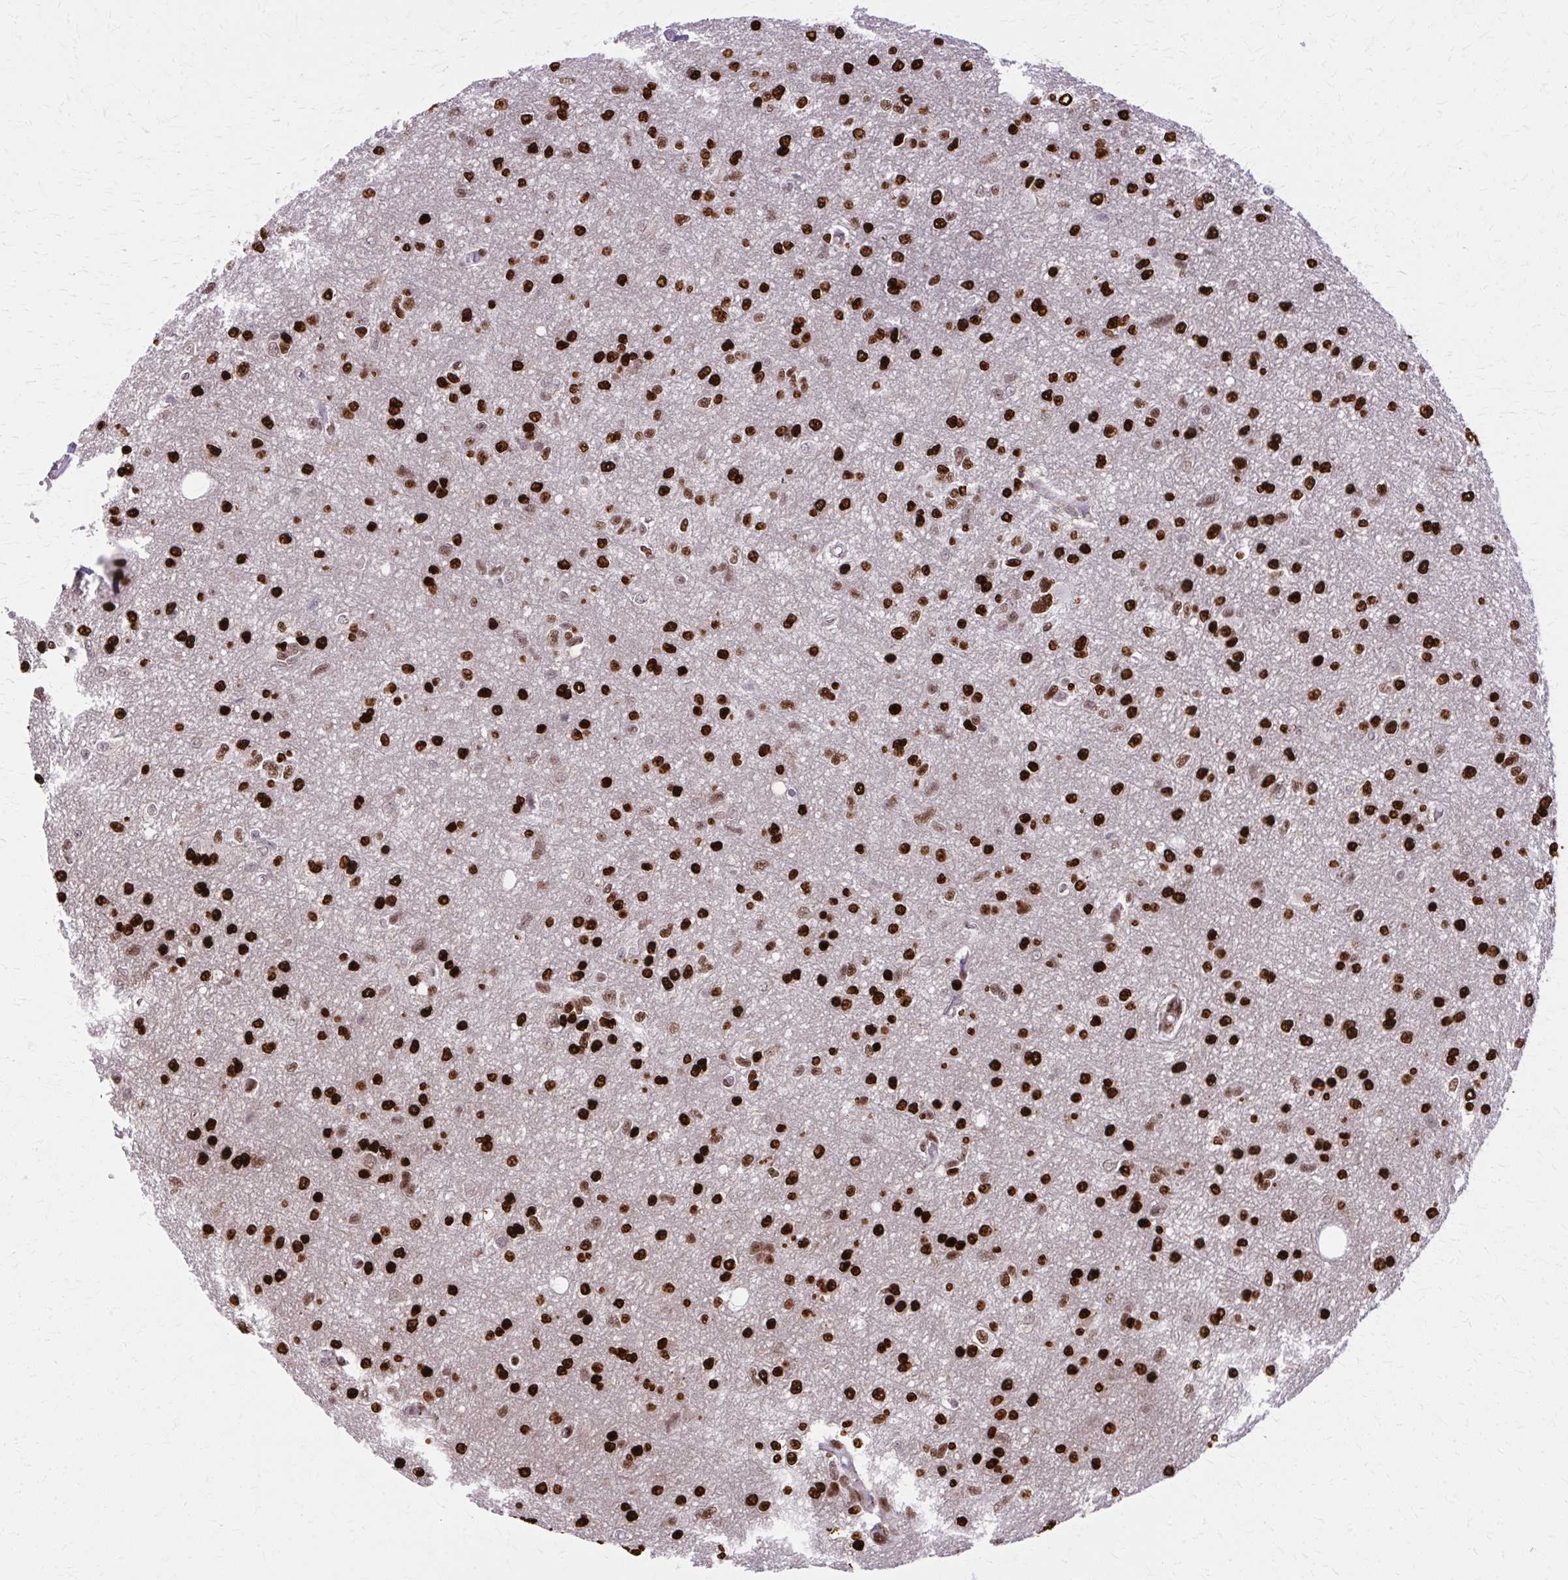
{"staining": {"intensity": "strong", "quantity": ">75%", "location": "nuclear"}, "tissue": "glioma", "cell_type": "Tumor cells", "image_type": "cancer", "snomed": [{"axis": "morphology", "description": "Glioma, malignant, Low grade"}, {"axis": "topography", "description": "Brain"}], "caption": "Glioma stained with DAB immunohistochemistry shows high levels of strong nuclear expression in approximately >75% of tumor cells.", "gene": "ZNF559", "patient": {"sex": "male", "age": 26}}